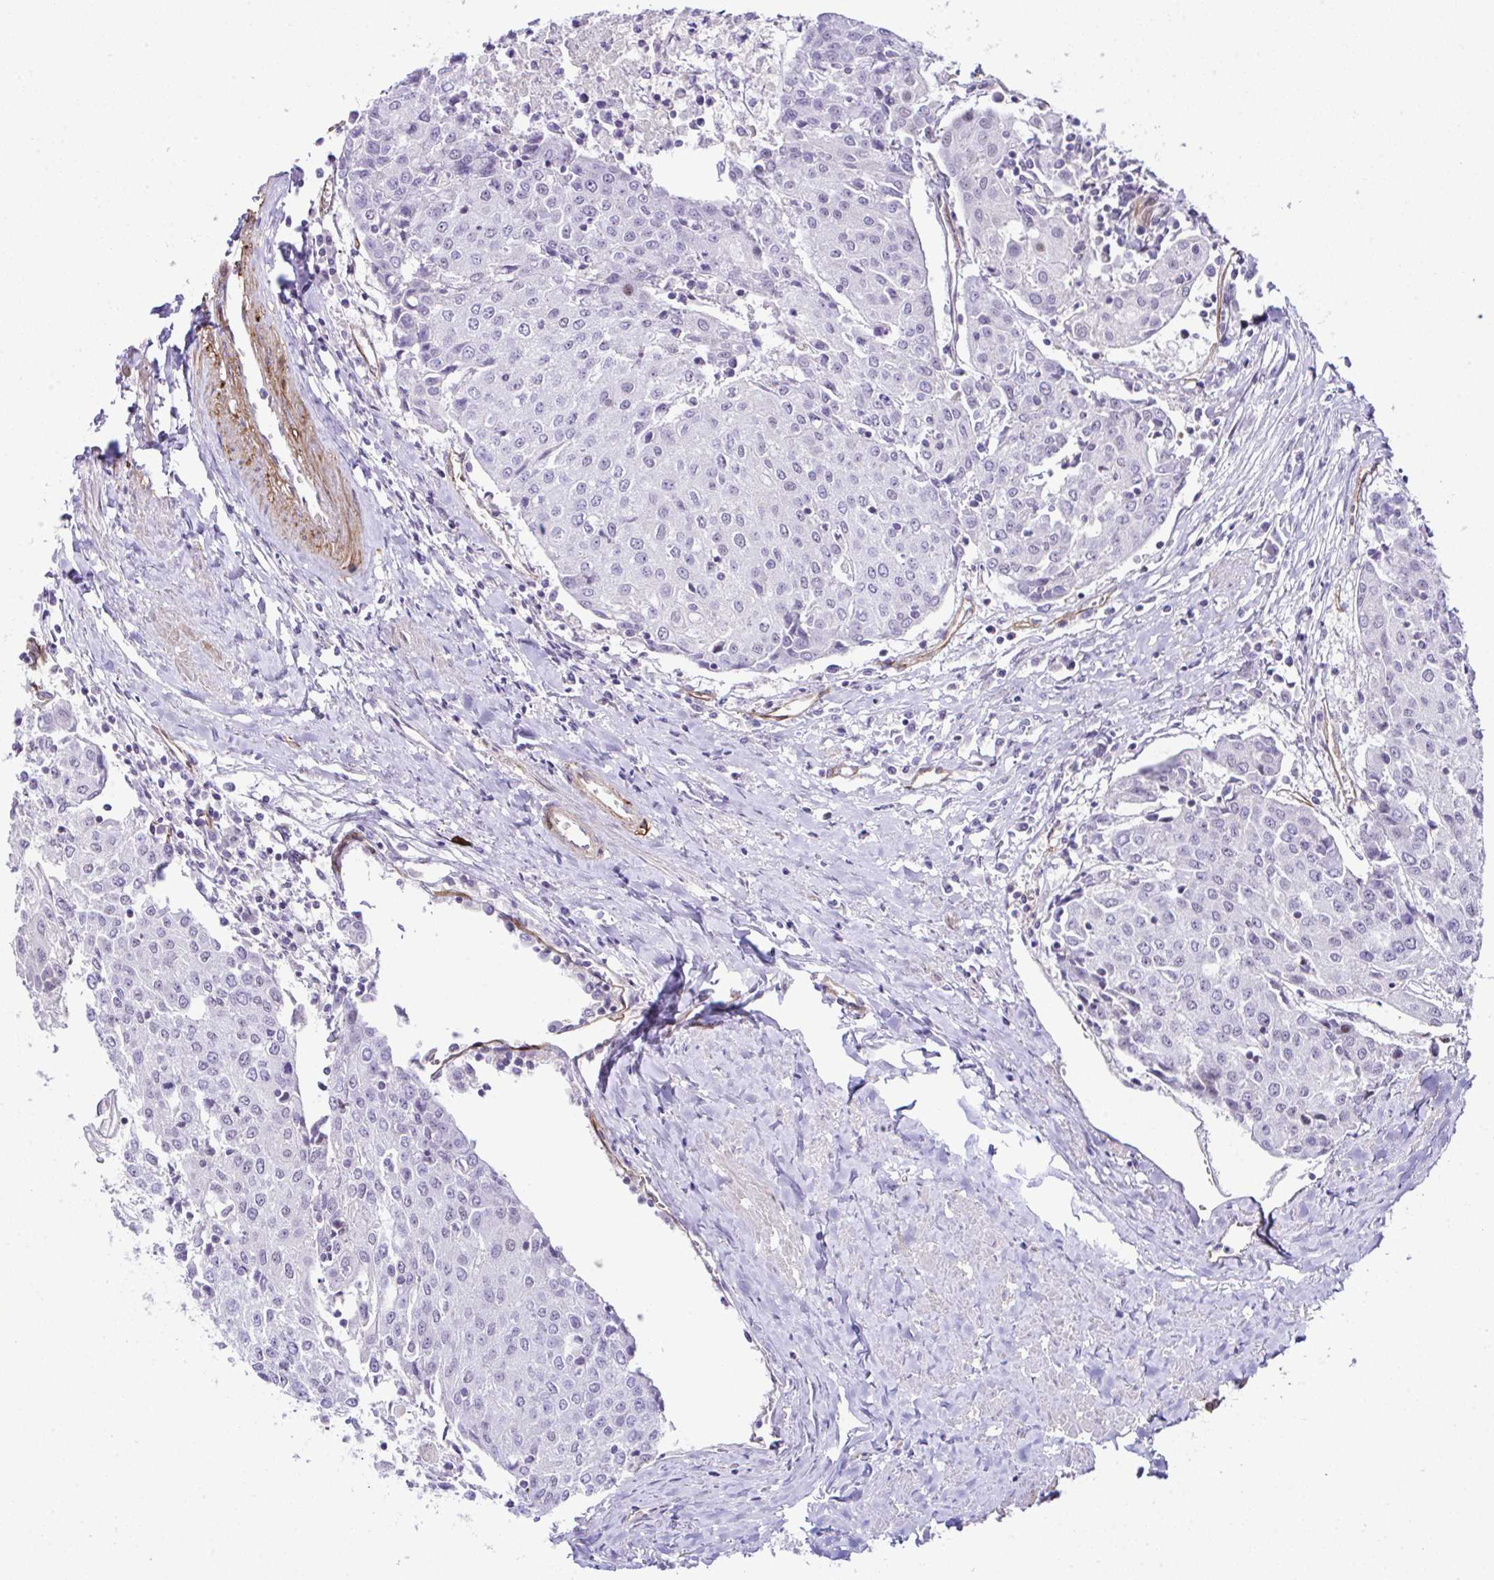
{"staining": {"intensity": "negative", "quantity": "none", "location": "none"}, "tissue": "urothelial cancer", "cell_type": "Tumor cells", "image_type": "cancer", "snomed": [{"axis": "morphology", "description": "Urothelial carcinoma, High grade"}, {"axis": "topography", "description": "Urinary bladder"}], "caption": "High-grade urothelial carcinoma was stained to show a protein in brown. There is no significant staining in tumor cells.", "gene": "FBXO34", "patient": {"sex": "female", "age": 85}}